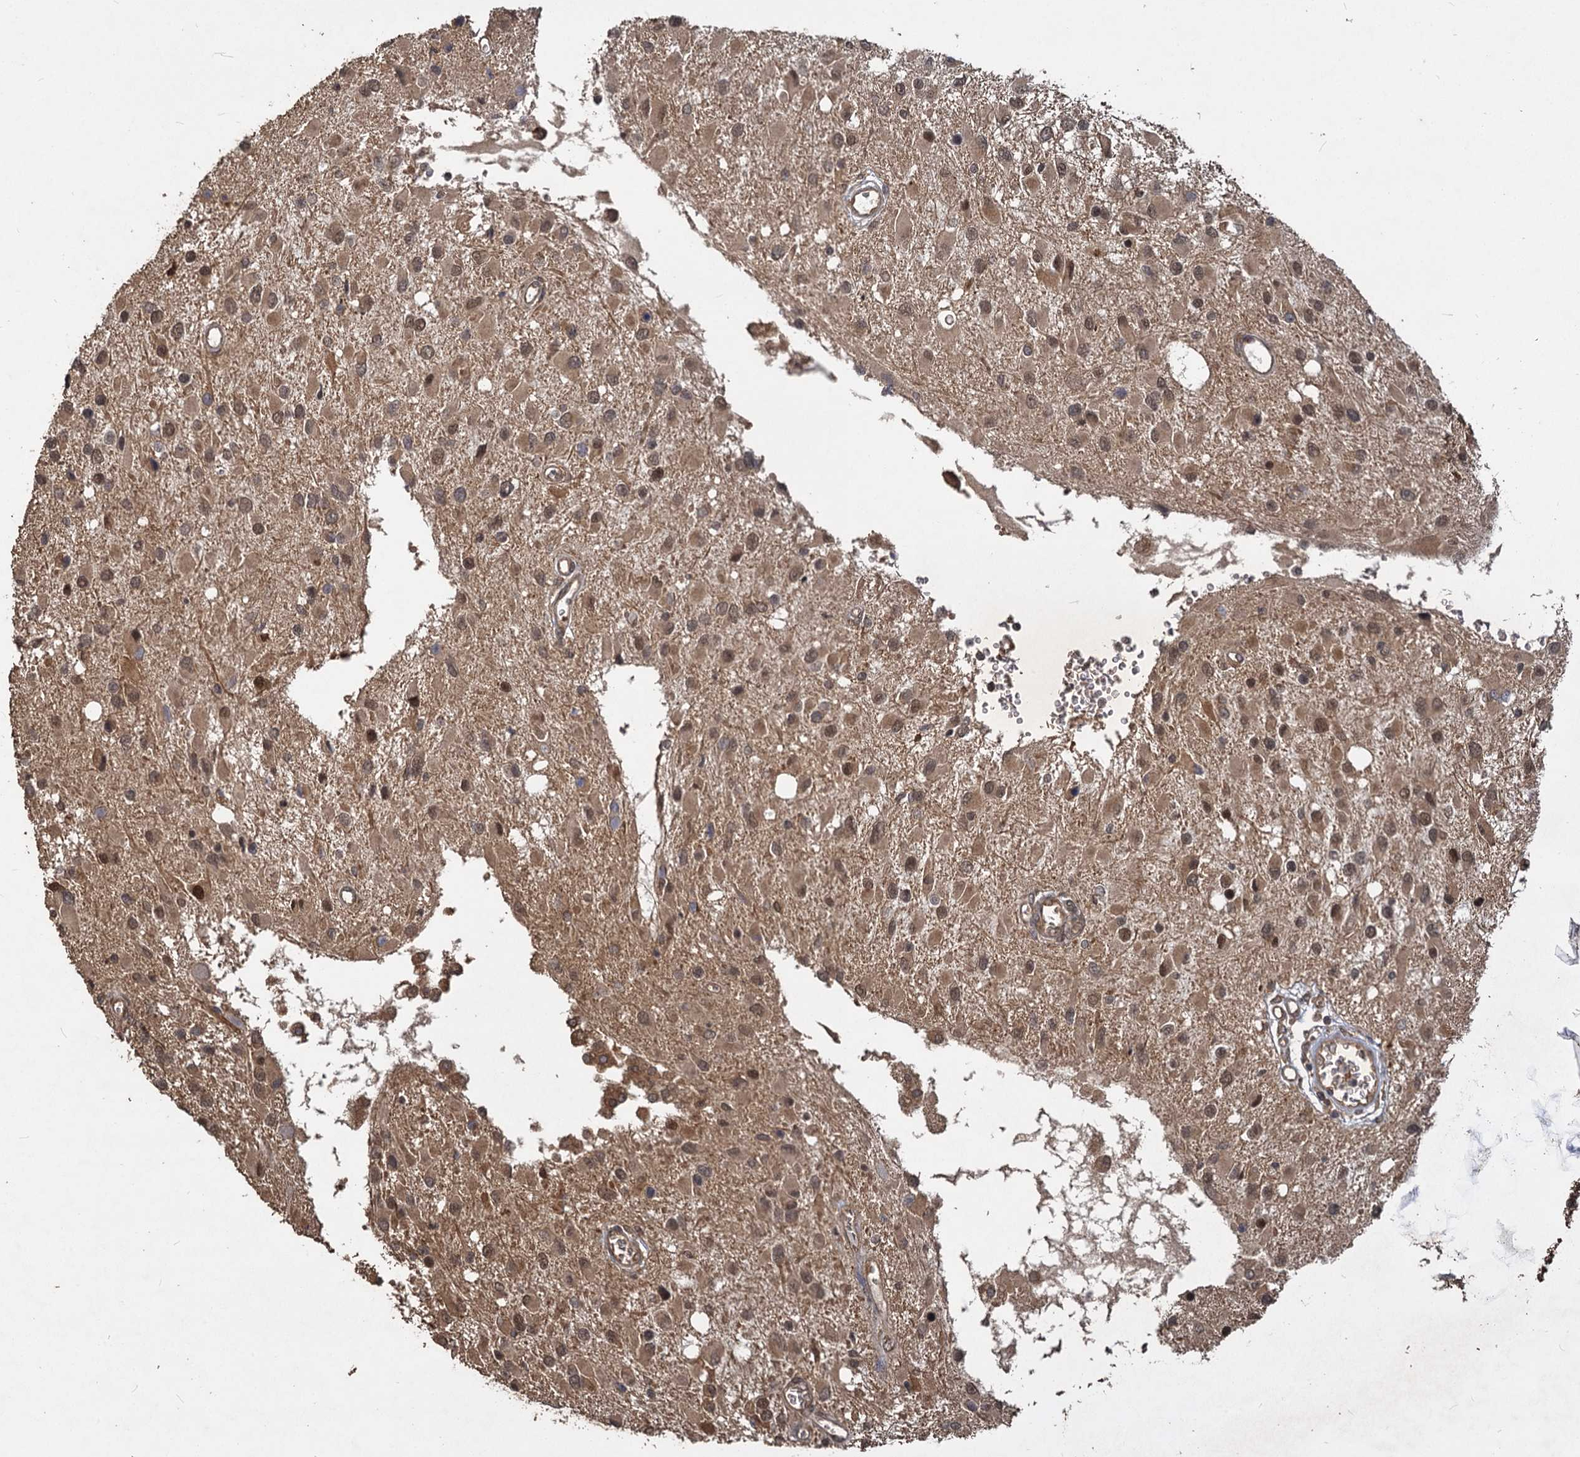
{"staining": {"intensity": "moderate", "quantity": ">75%", "location": "cytoplasmic/membranous,nuclear"}, "tissue": "glioma", "cell_type": "Tumor cells", "image_type": "cancer", "snomed": [{"axis": "morphology", "description": "Glioma, malignant, High grade"}, {"axis": "topography", "description": "Brain"}], "caption": "The image shows staining of glioma, revealing moderate cytoplasmic/membranous and nuclear protein expression (brown color) within tumor cells. The staining was performed using DAB (3,3'-diaminobenzidine) to visualize the protein expression in brown, while the nuclei were stained in blue with hematoxylin (Magnification: 20x).", "gene": "VPS51", "patient": {"sex": "male", "age": 53}}